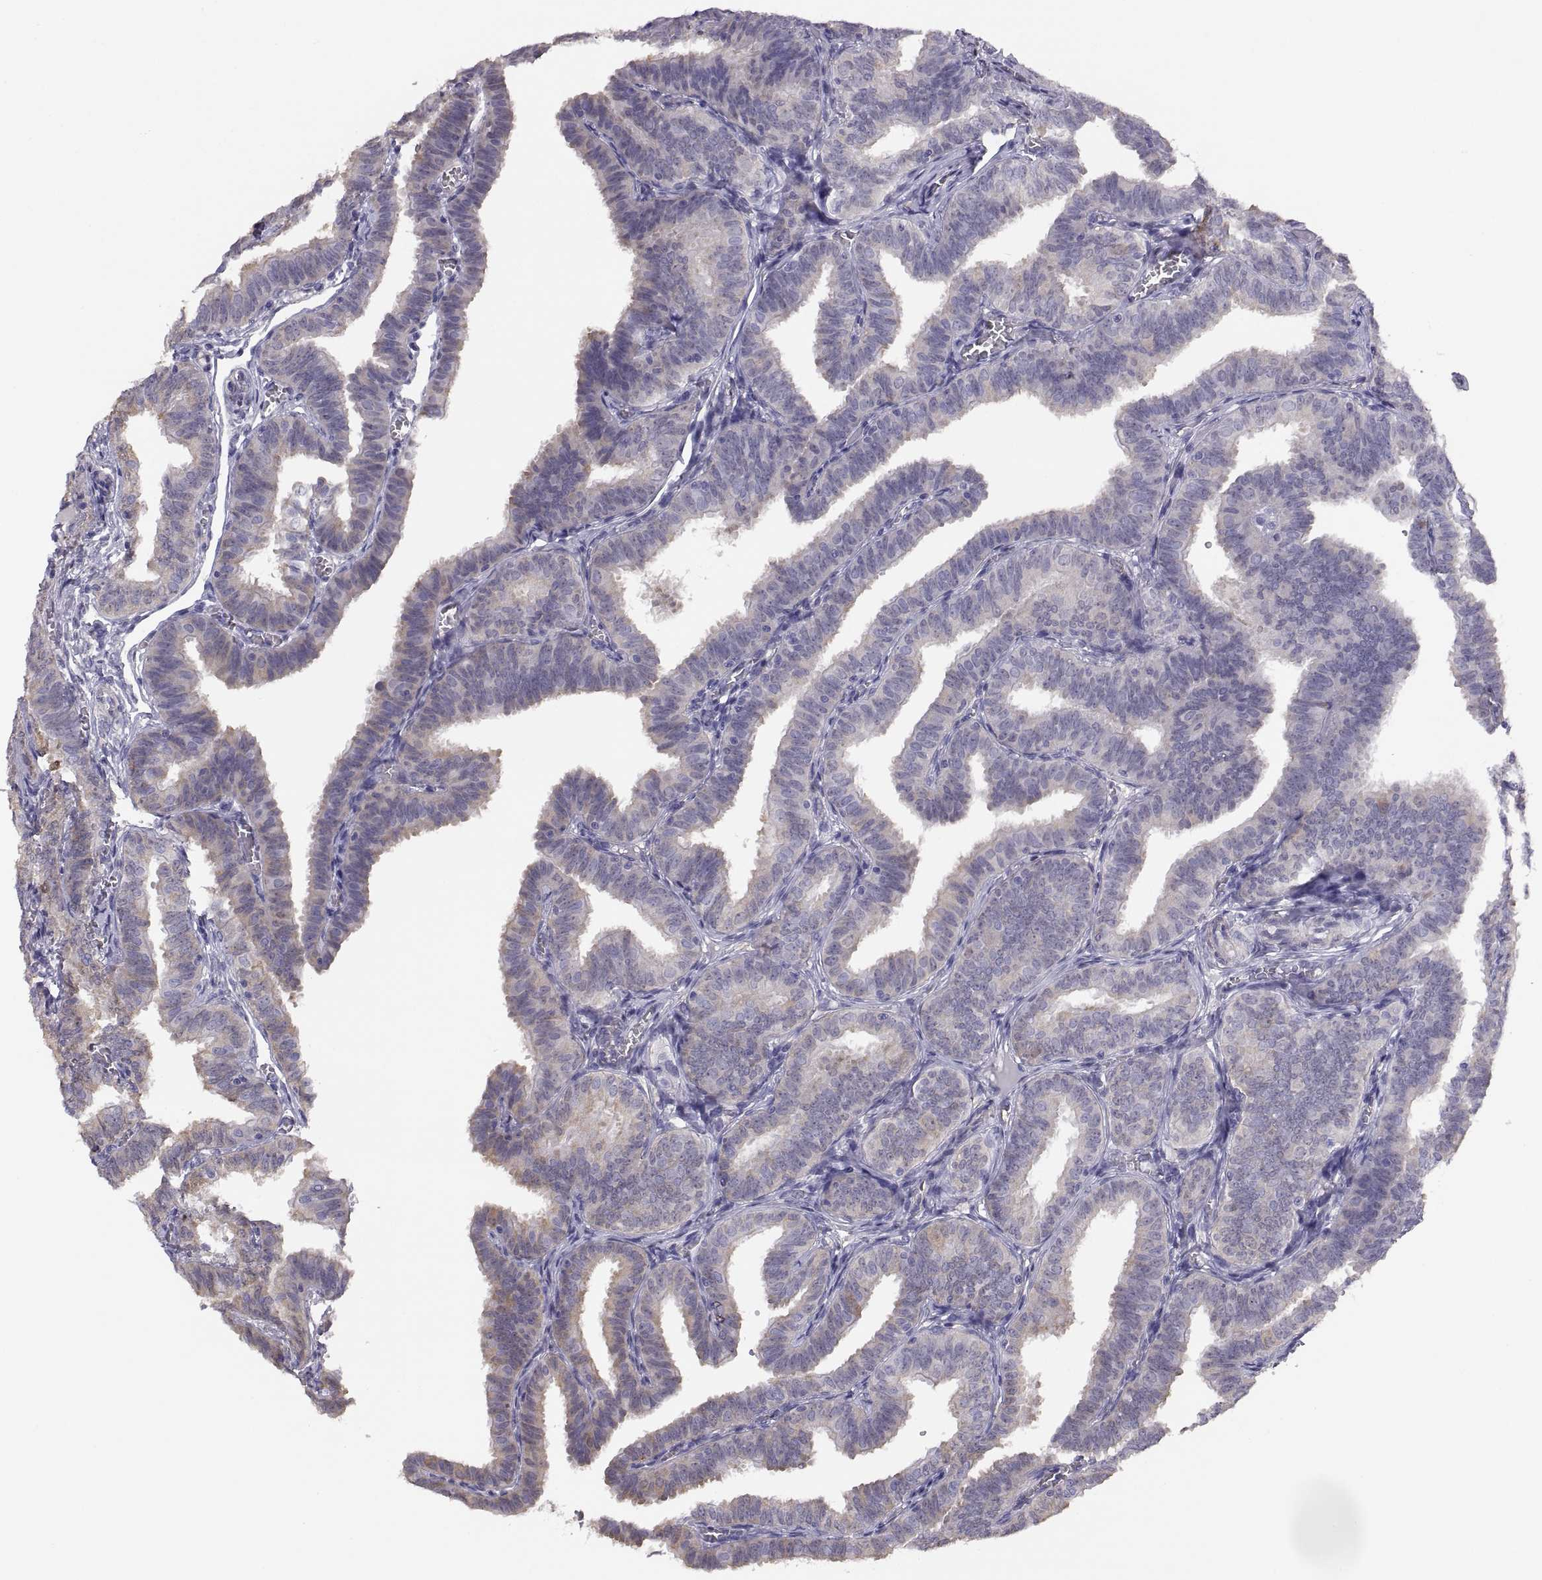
{"staining": {"intensity": "weak", "quantity": "<25%", "location": "cytoplasmic/membranous"}, "tissue": "fallopian tube", "cell_type": "Glandular cells", "image_type": "normal", "snomed": [{"axis": "morphology", "description": "Normal tissue, NOS"}, {"axis": "topography", "description": "Fallopian tube"}], "caption": "This is an immunohistochemistry histopathology image of benign fallopian tube. There is no positivity in glandular cells.", "gene": "STRC", "patient": {"sex": "female", "age": 25}}